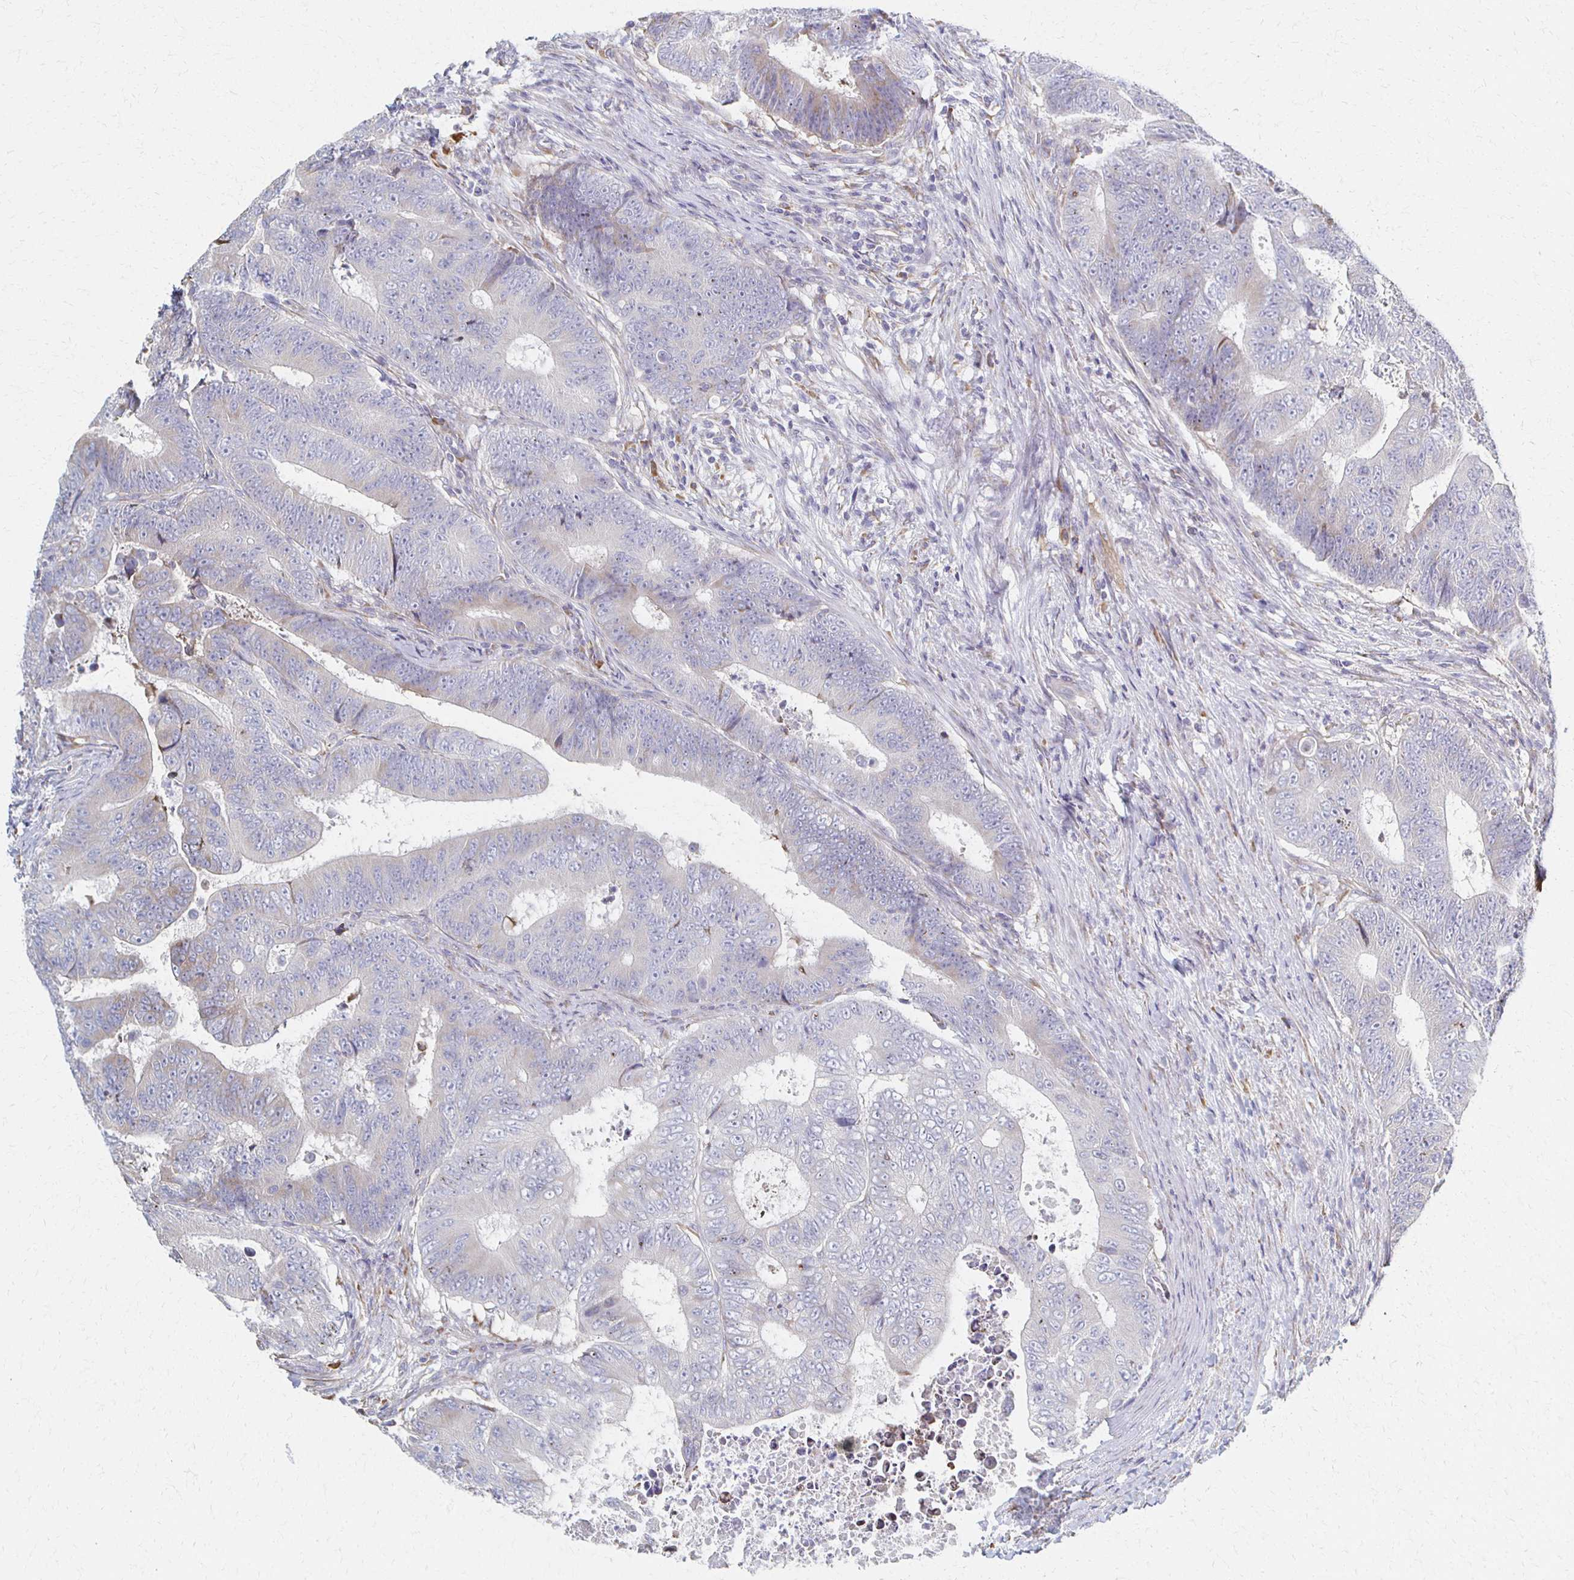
{"staining": {"intensity": "negative", "quantity": "none", "location": "none"}, "tissue": "colorectal cancer", "cell_type": "Tumor cells", "image_type": "cancer", "snomed": [{"axis": "morphology", "description": "Adenocarcinoma, NOS"}, {"axis": "topography", "description": "Colon"}], "caption": "Tumor cells show no significant protein expression in colorectal cancer (adenocarcinoma).", "gene": "ATP1A3", "patient": {"sex": "female", "age": 48}}